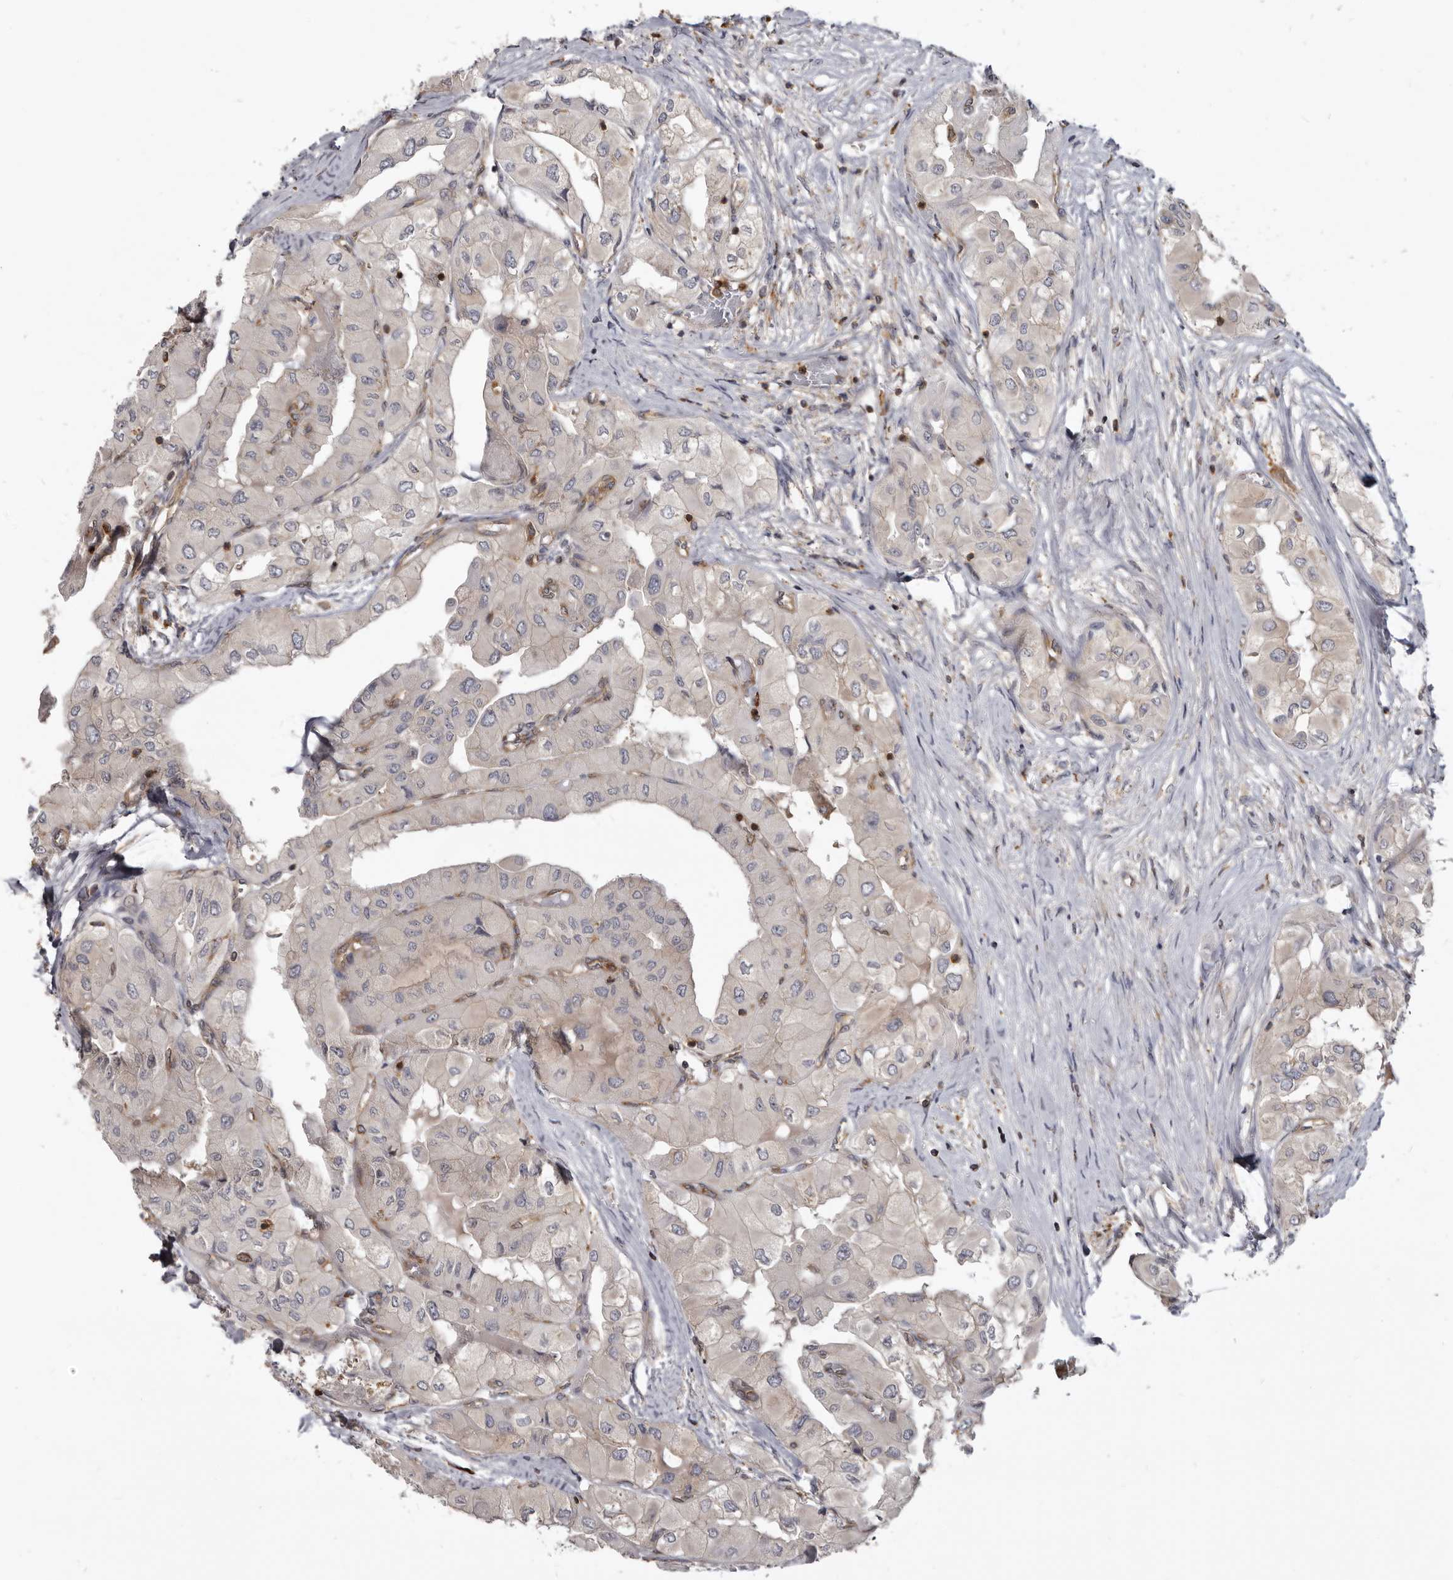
{"staining": {"intensity": "weak", "quantity": "25%-75%", "location": "cytoplasmic/membranous"}, "tissue": "thyroid cancer", "cell_type": "Tumor cells", "image_type": "cancer", "snomed": [{"axis": "morphology", "description": "Papillary adenocarcinoma, NOS"}, {"axis": "topography", "description": "Thyroid gland"}], "caption": "Thyroid papillary adenocarcinoma stained with a brown dye exhibits weak cytoplasmic/membranous positive staining in approximately 25%-75% of tumor cells.", "gene": "CBL", "patient": {"sex": "female", "age": 59}}